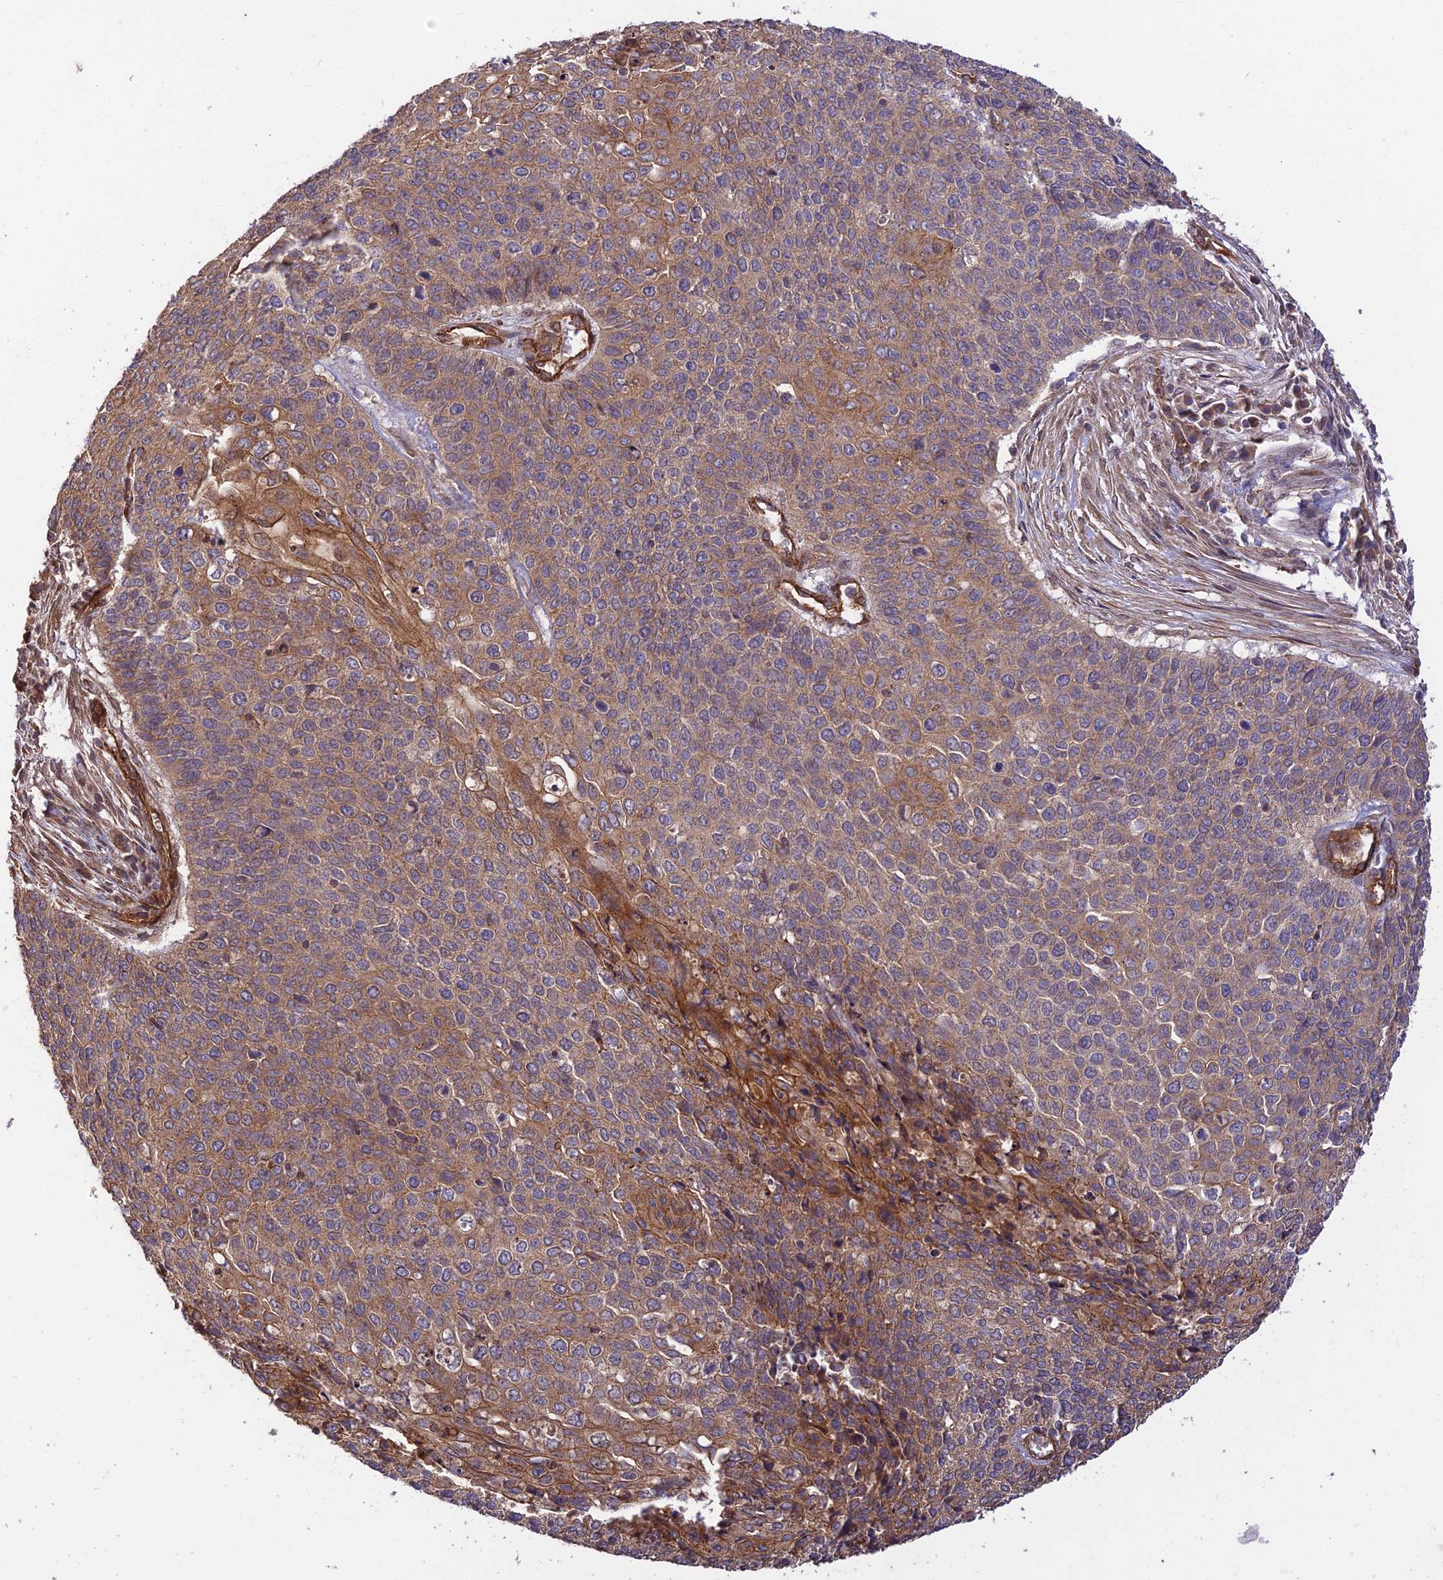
{"staining": {"intensity": "moderate", "quantity": ">75%", "location": "cytoplasmic/membranous"}, "tissue": "cervical cancer", "cell_type": "Tumor cells", "image_type": "cancer", "snomed": [{"axis": "morphology", "description": "Squamous cell carcinoma, NOS"}, {"axis": "topography", "description": "Cervix"}], "caption": "High-magnification brightfield microscopy of squamous cell carcinoma (cervical) stained with DAB (3,3'-diaminobenzidine) (brown) and counterstained with hematoxylin (blue). tumor cells exhibit moderate cytoplasmic/membranous expression is seen in about>75% of cells. The staining was performed using DAB, with brown indicating positive protein expression. Nuclei are stained blue with hematoxylin.", "gene": "HOMER2", "patient": {"sex": "female", "age": 39}}